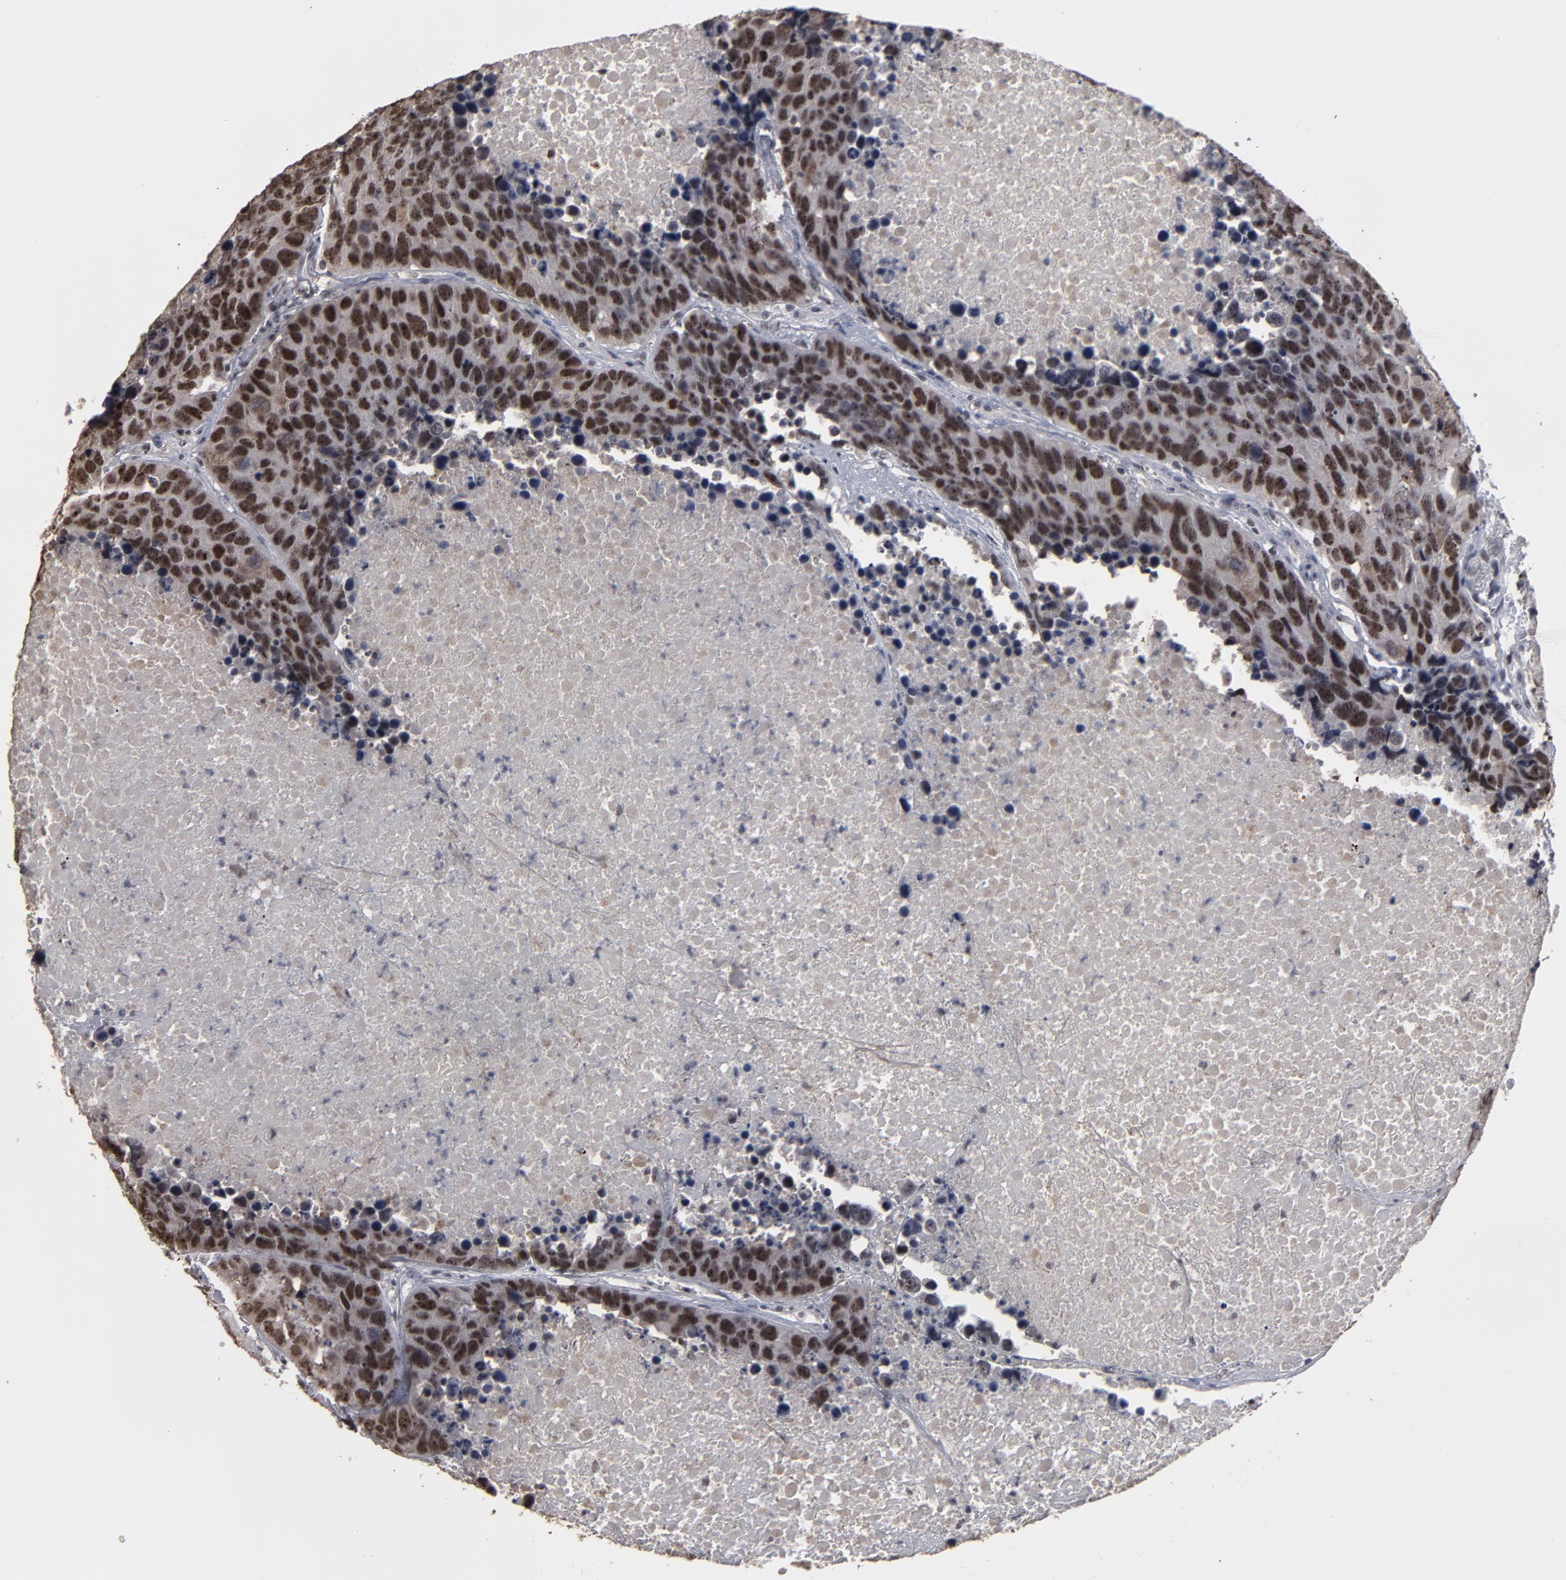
{"staining": {"intensity": "strong", "quantity": ">75%", "location": "nuclear"}, "tissue": "carcinoid", "cell_type": "Tumor cells", "image_type": "cancer", "snomed": [{"axis": "morphology", "description": "Carcinoid, malignant, NOS"}, {"axis": "topography", "description": "Lung"}], "caption": "Protein expression analysis of carcinoid demonstrates strong nuclear staining in approximately >75% of tumor cells.", "gene": "SSRP1", "patient": {"sex": "male", "age": 60}}